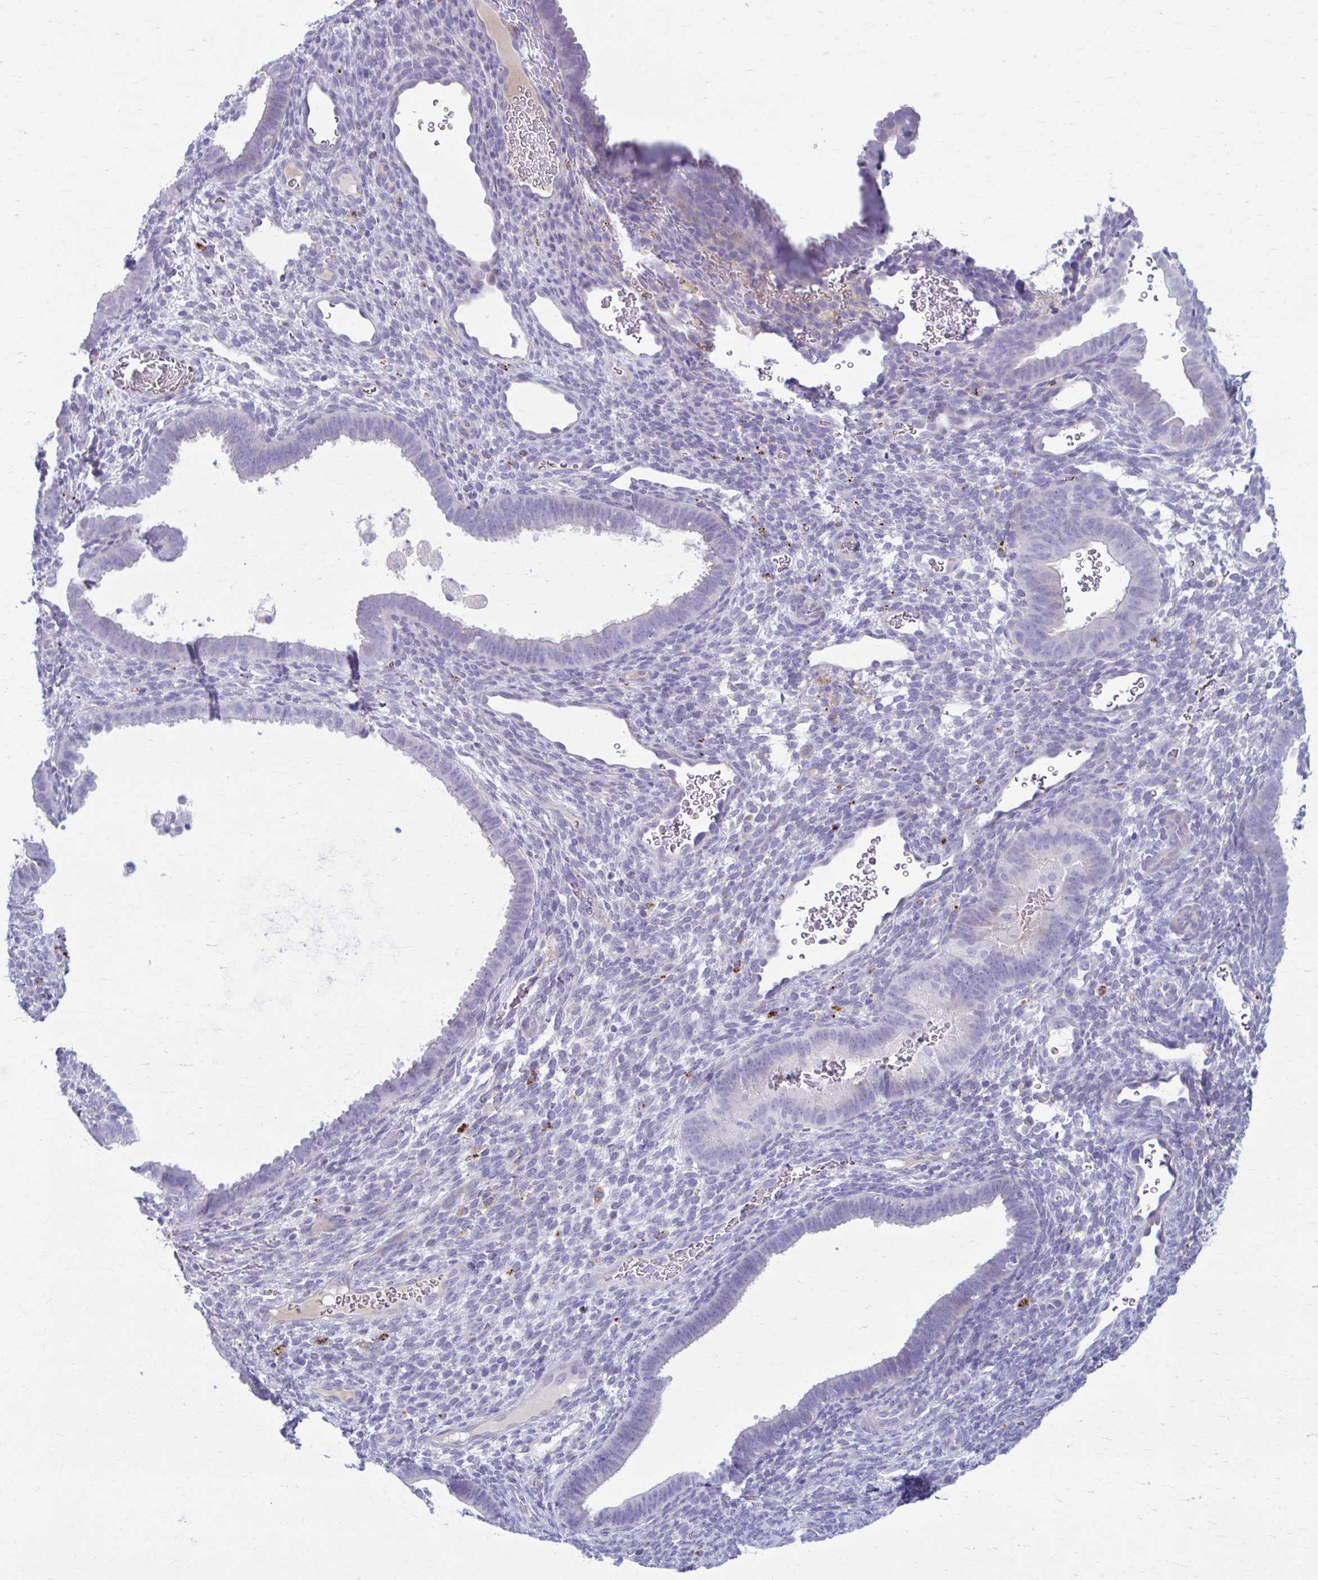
{"staining": {"intensity": "negative", "quantity": "none", "location": "none"}, "tissue": "endometrium", "cell_type": "Cells in endometrial stroma", "image_type": "normal", "snomed": [{"axis": "morphology", "description": "Normal tissue, NOS"}, {"axis": "topography", "description": "Endometrium"}], "caption": "The IHC image has no significant expression in cells in endometrial stroma of endometrium. (Brightfield microscopy of DAB (3,3'-diaminobenzidine) IHC at high magnification).", "gene": "C12orf71", "patient": {"sex": "female", "age": 34}}